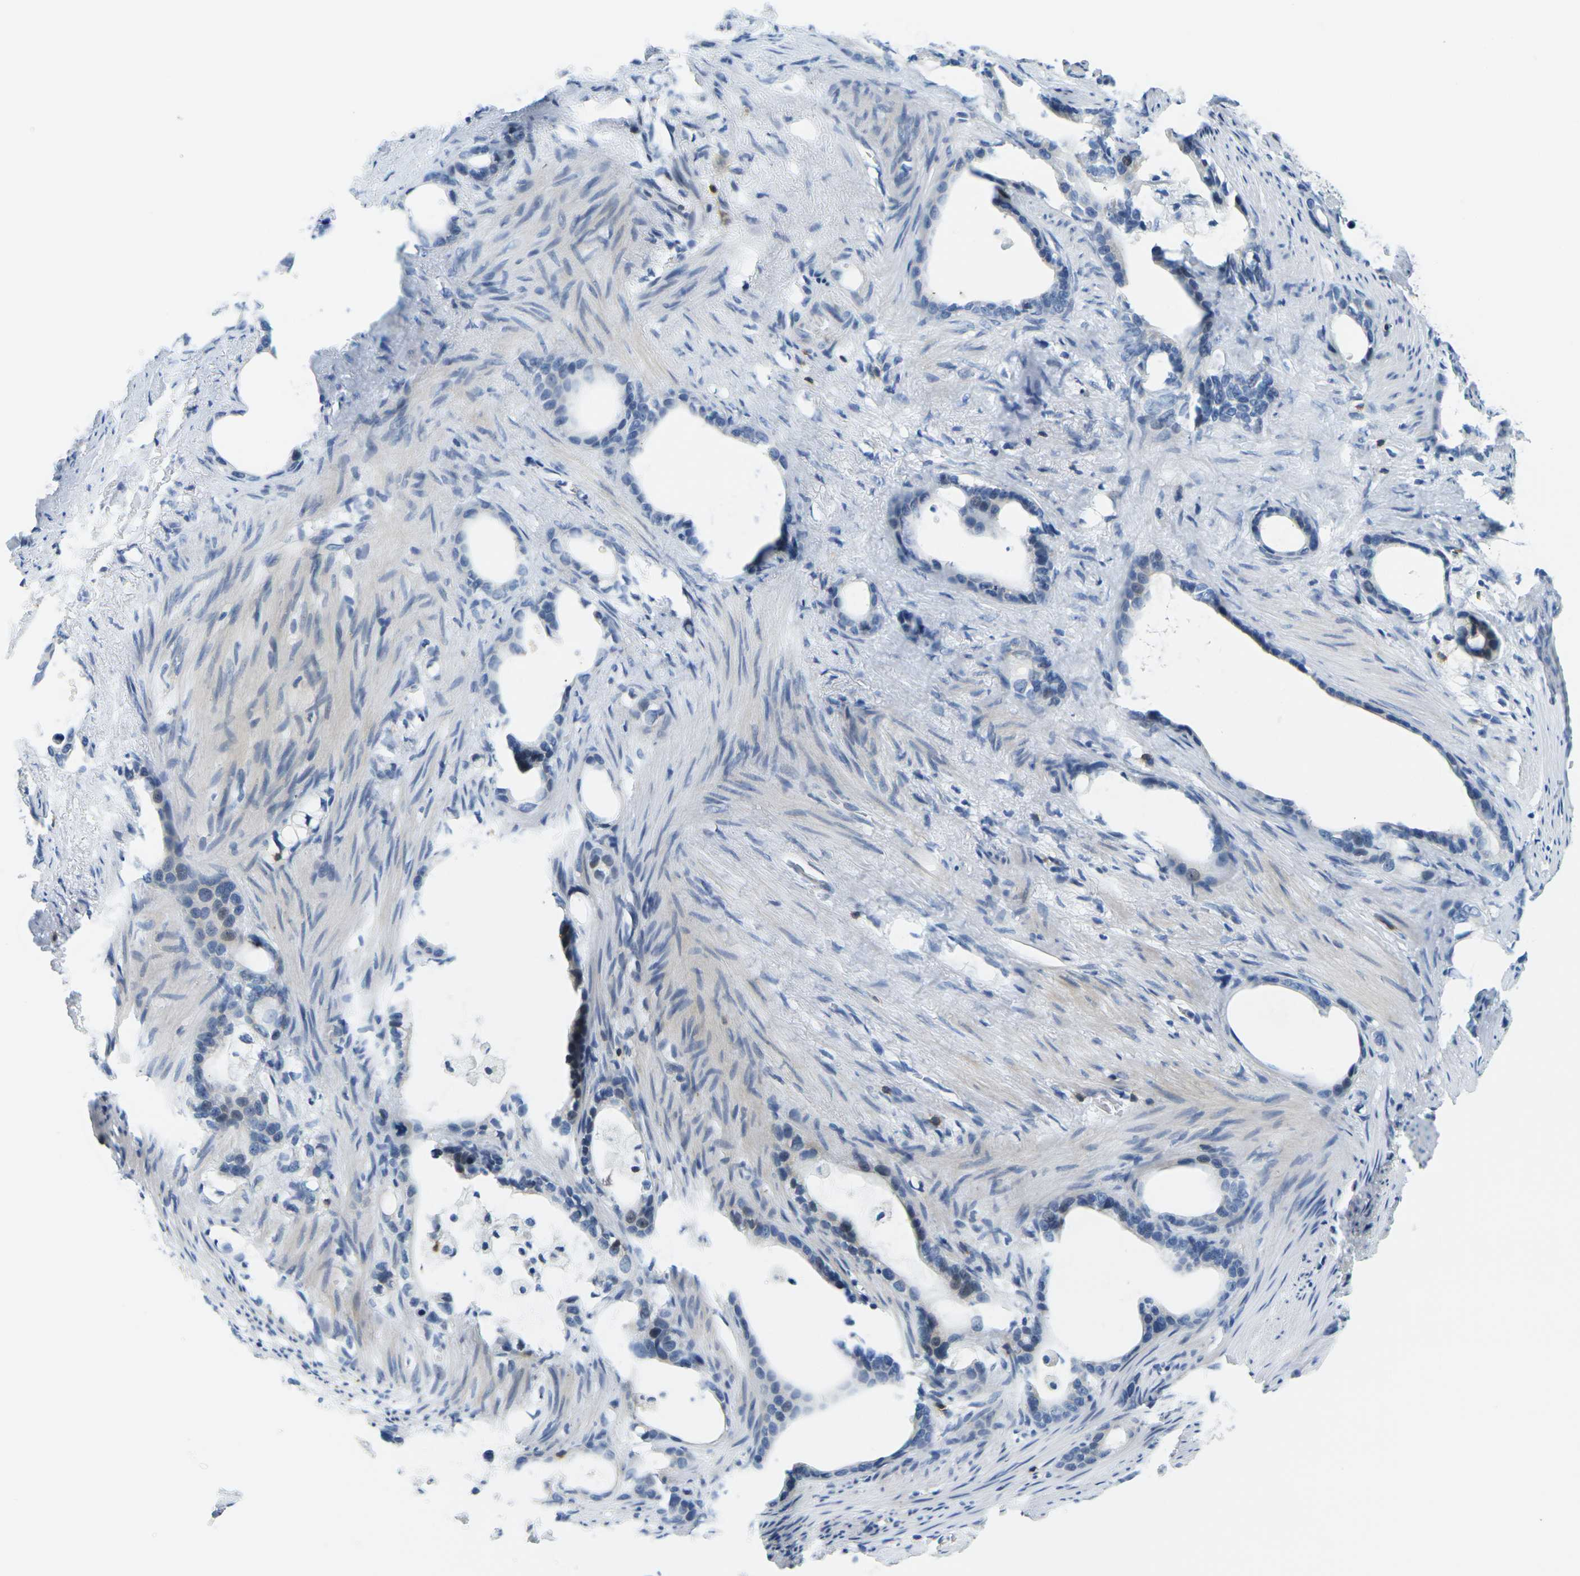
{"staining": {"intensity": "negative", "quantity": "none", "location": "none"}, "tissue": "stomach cancer", "cell_type": "Tumor cells", "image_type": "cancer", "snomed": [{"axis": "morphology", "description": "Adenocarcinoma, NOS"}, {"axis": "topography", "description": "Stomach"}], "caption": "DAB immunohistochemical staining of human stomach adenocarcinoma exhibits no significant positivity in tumor cells. (DAB (3,3'-diaminobenzidine) IHC with hematoxylin counter stain).", "gene": "CD3D", "patient": {"sex": "female", "age": 75}}